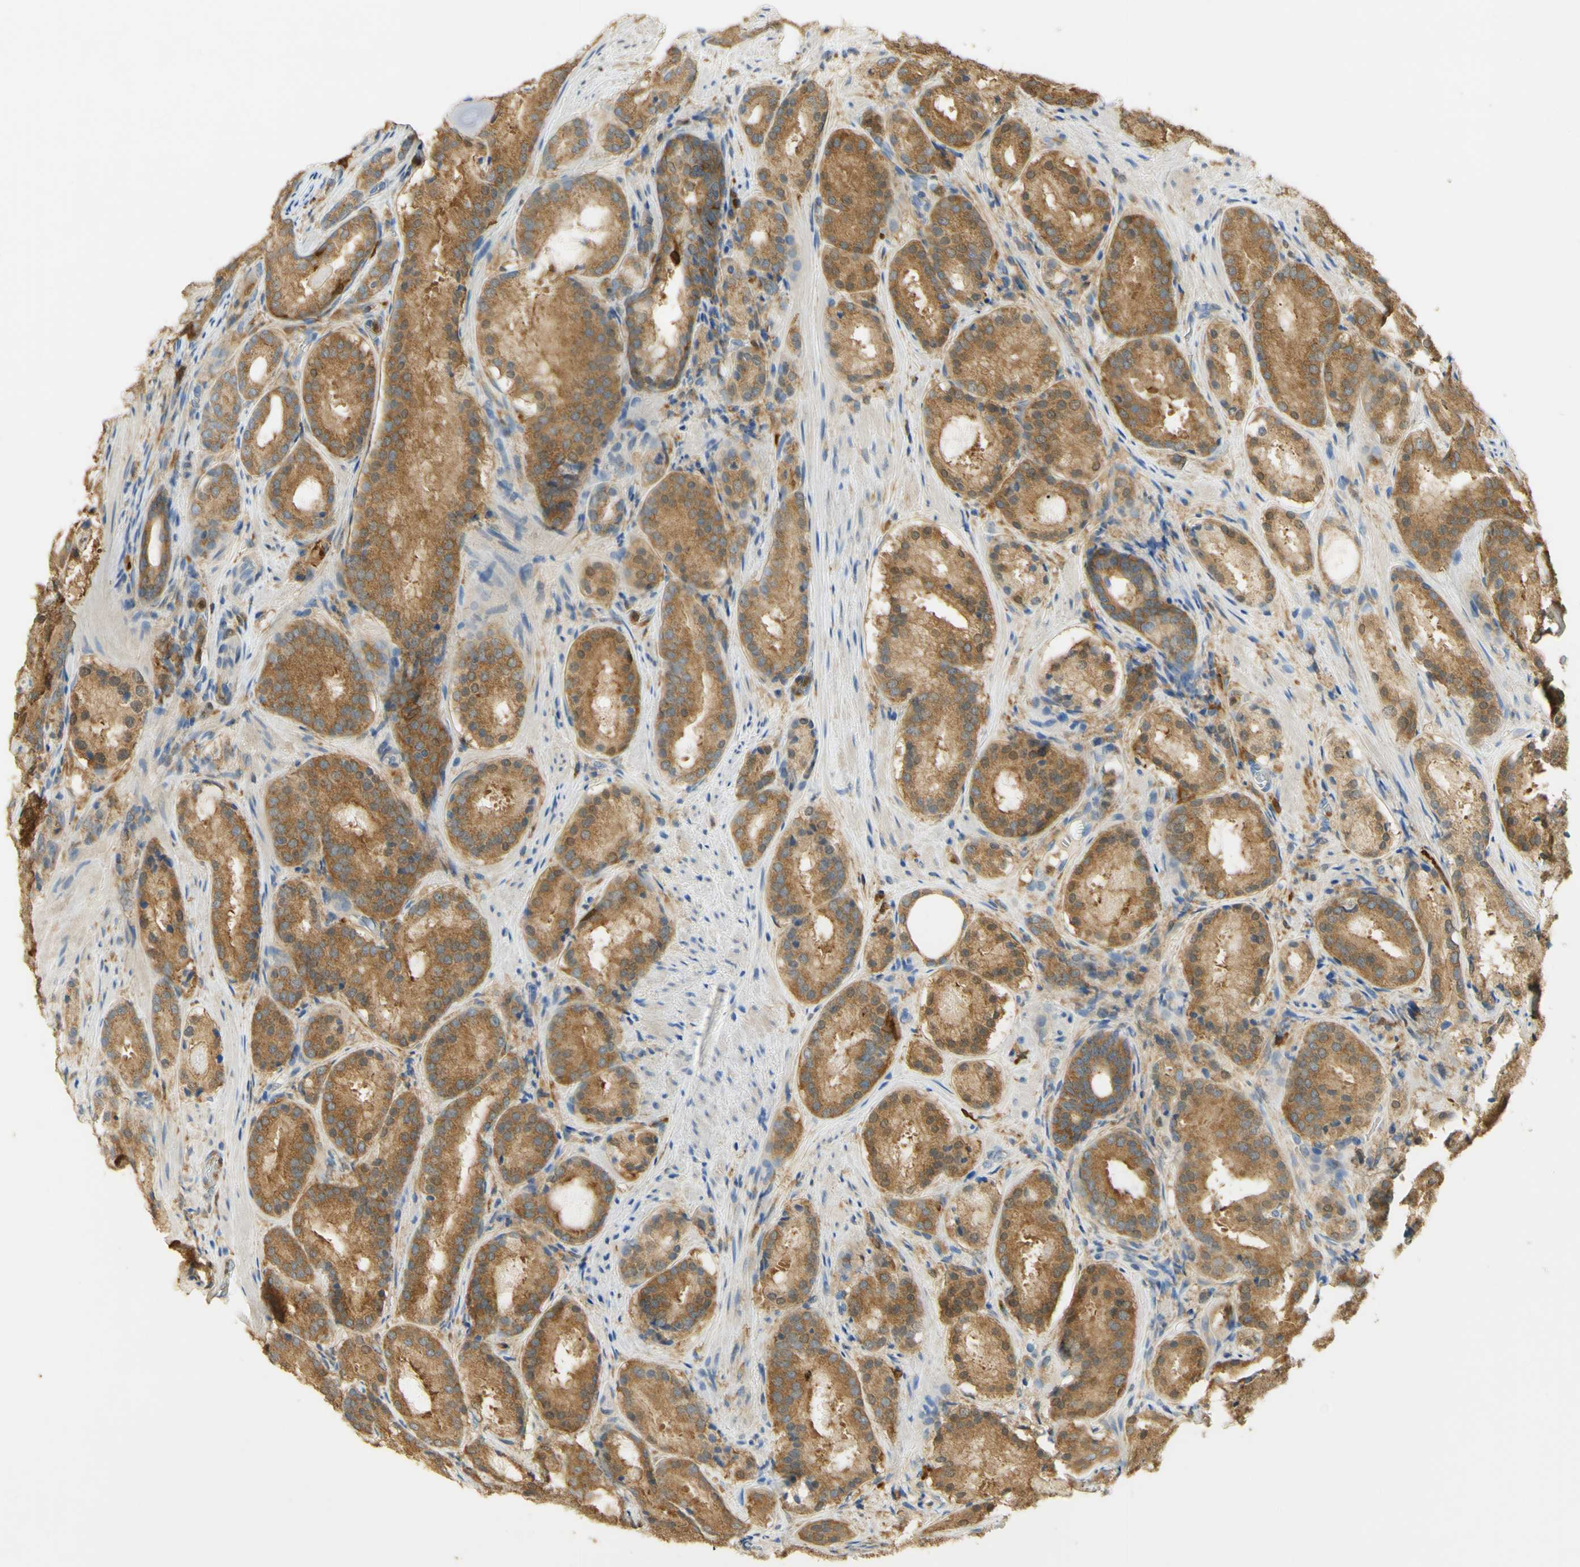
{"staining": {"intensity": "moderate", "quantity": ">75%", "location": "cytoplasmic/membranous"}, "tissue": "prostate cancer", "cell_type": "Tumor cells", "image_type": "cancer", "snomed": [{"axis": "morphology", "description": "Adenocarcinoma, Low grade"}, {"axis": "topography", "description": "Prostate"}], "caption": "Immunohistochemical staining of human prostate cancer (low-grade adenocarcinoma) exhibits moderate cytoplasmic/membranous protein positivity in approximately >75% of tumor cells.", "gene": "PAK1", "patient": {"sex": "male", "age": 69}}